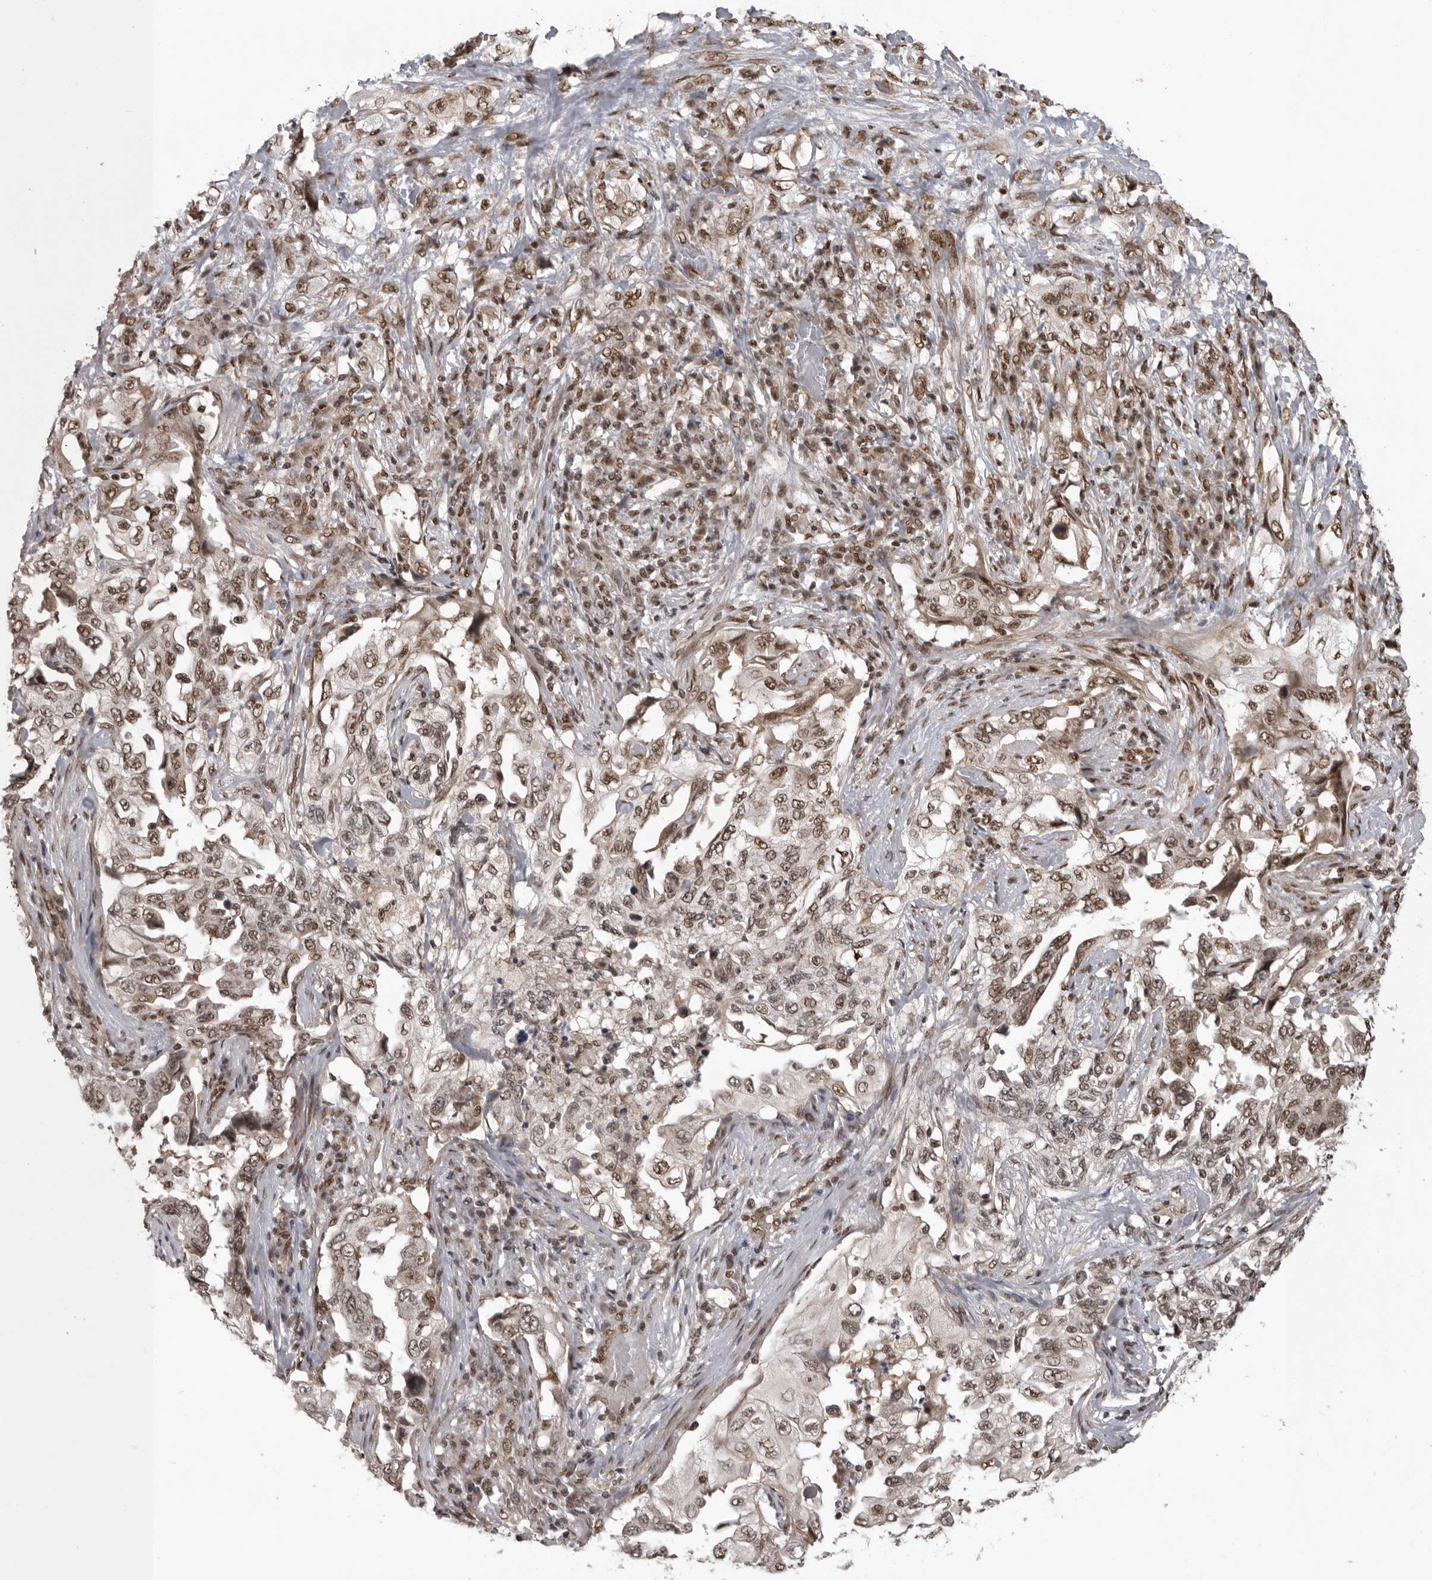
{"staining": {"intensity": "moderate", "quantity": ">75%", "location": "nuclear"}, "tissue": "lung cancer", "cell_type": "Tumor cells", "image_type": "cancer", "snomed": [{"axis": "morphology", "description": "Adenocarcinoma, NOS"}, {"axis": "topography", "description": "Lung"}], "caption": "DAB (3,3'-diaminobenzidine) immunohistochemical staining of human lung cancer (adenocarcinoma) displays moderate nuclear protein staining in about >75% of tumor cells.", "gene": "CBLL1", "patient": {"sex": "female", "age": 51}}